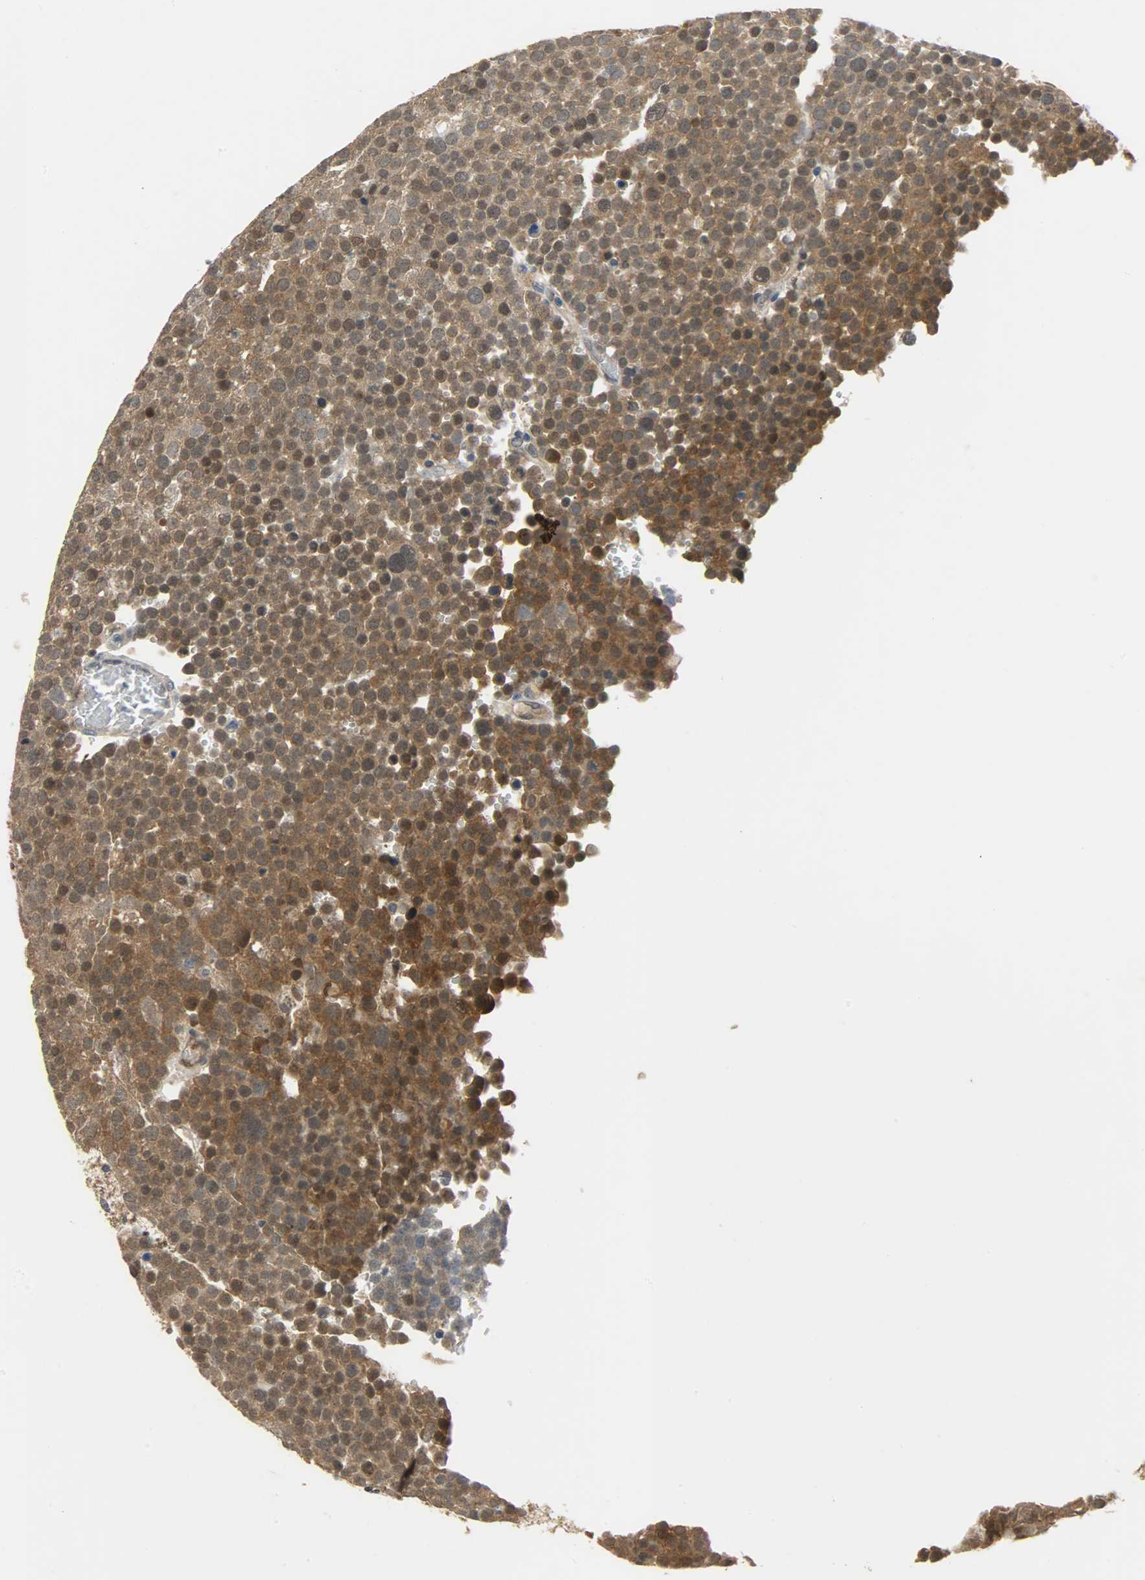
{"staining": {"intensity": "strong", "quantity": ">75%", "location": "cytoplasmic/membranous,nuclear"}, "tissue": "testis cancer", "cell_type": "Tumor cells", "image_type": "cancer", "snomed": [{"axis": "morphology", "description": "Seminoma, NOS"}, {"axis": "topography", "description": "Testis"}], "caption": "A high-resolution histopathology image shows immunohistochemistry staining of testis seminoma, which shows strong cytoplasmic/membranous and nuclear positivity in approximately >75% of tumor cells.", "gene": "EIF4EBP1", "patient": {"sex": "male", "age": 71}}